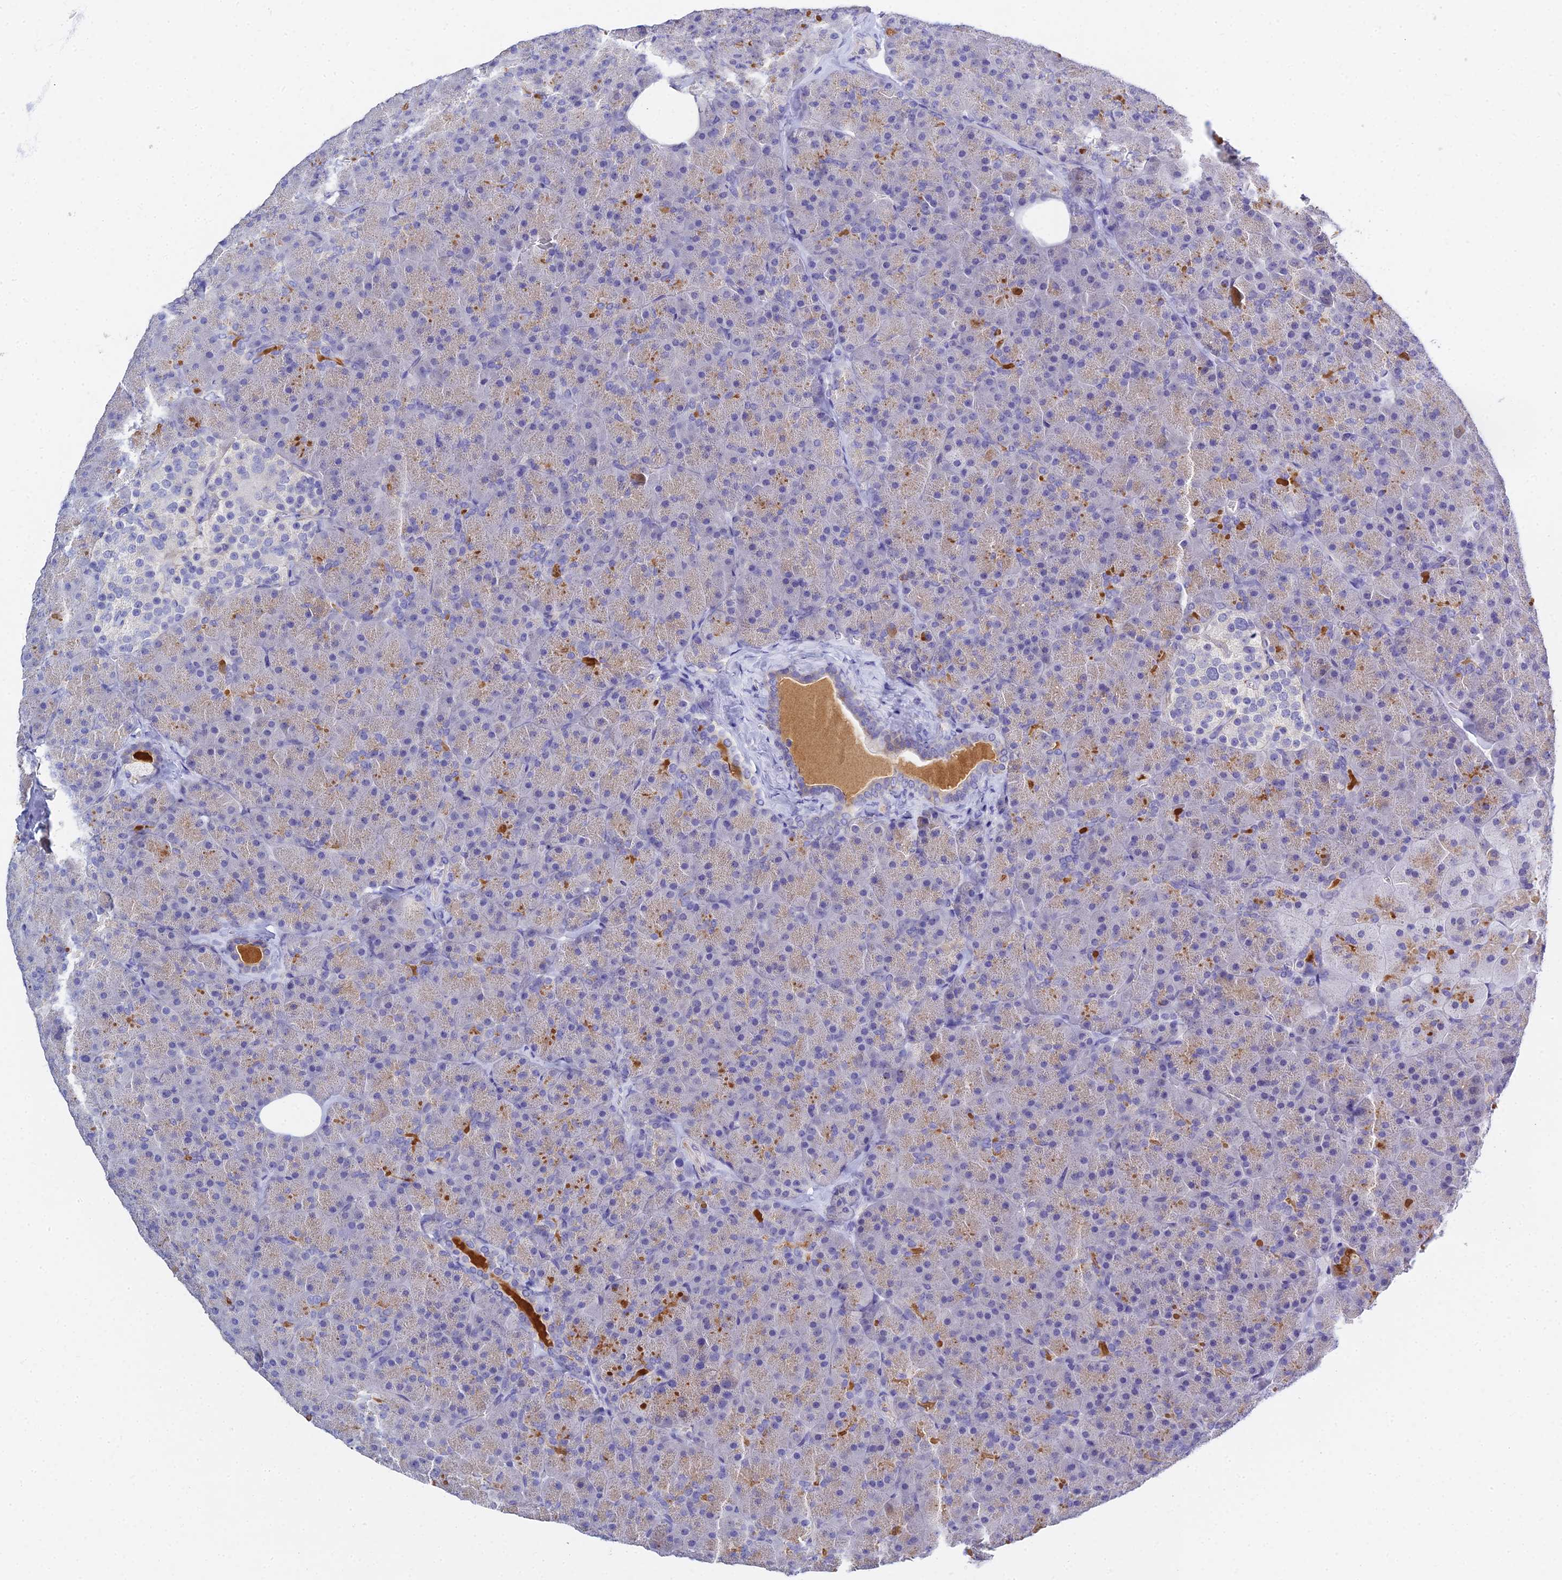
{"staining": {"intensity": "moderate", "quantity": "<25%", "location": "cytoplasmic/membranous"}, "tissue": "pancreas", "cell_type": "Exocrine glandular cells", "image_type": "normal", "snomed": [{"axis": "morphology", "description": "Normal tissue, NOS"}, {"axis": "topography", "description": "Pancreas"}], "caption": "Approximately <25% of exocrine glandular cells in benign human pancreas demonstrate moderate cytoplasmic/membranous protein positivity as visualized by brown immunohistochemical staining.", "gene": "HOXB1", "patient": {"sex": "male", "age": 36}}